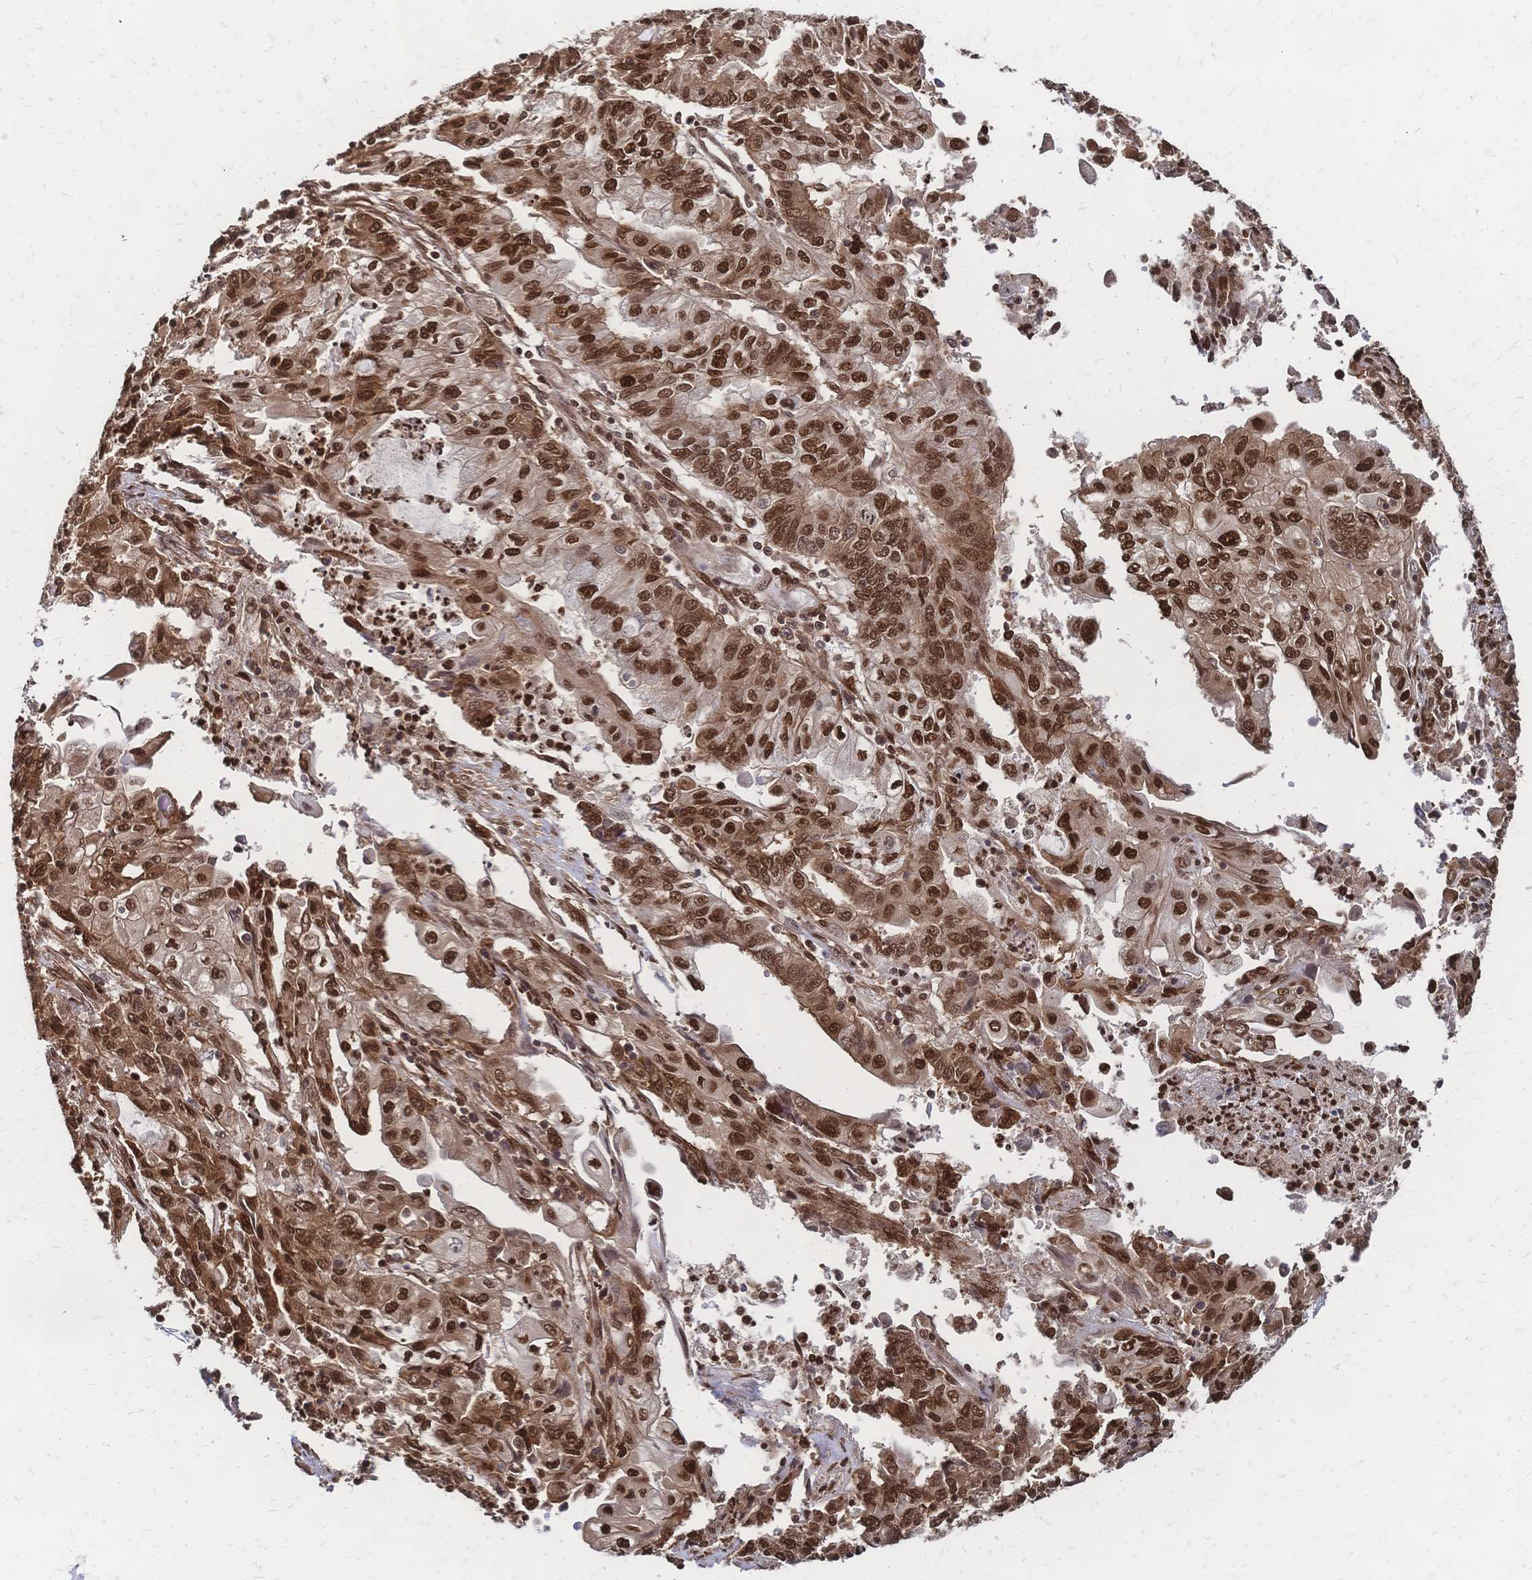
{"staining": {"intensity": "strong", "quantity": "25%-75%", "location": "nuclear"}, "tissue": "endometrial cancer", "cell_type": "Tumor cells", "image_type": "cancer", "snomed": [{"axis": "morphology", "description": "Adenocarcinoma, NOS"}, {"axis": "topography", "description": "Endometrium"}], "caption": "Immunohistochemical staining of endometrial adenocarcinoma displays high levels of strong nuclear protein expression in approximately 25%-75% of tumor cells.", "gene": "HDGF", "patient": {"sex": "female", "age": 54}}